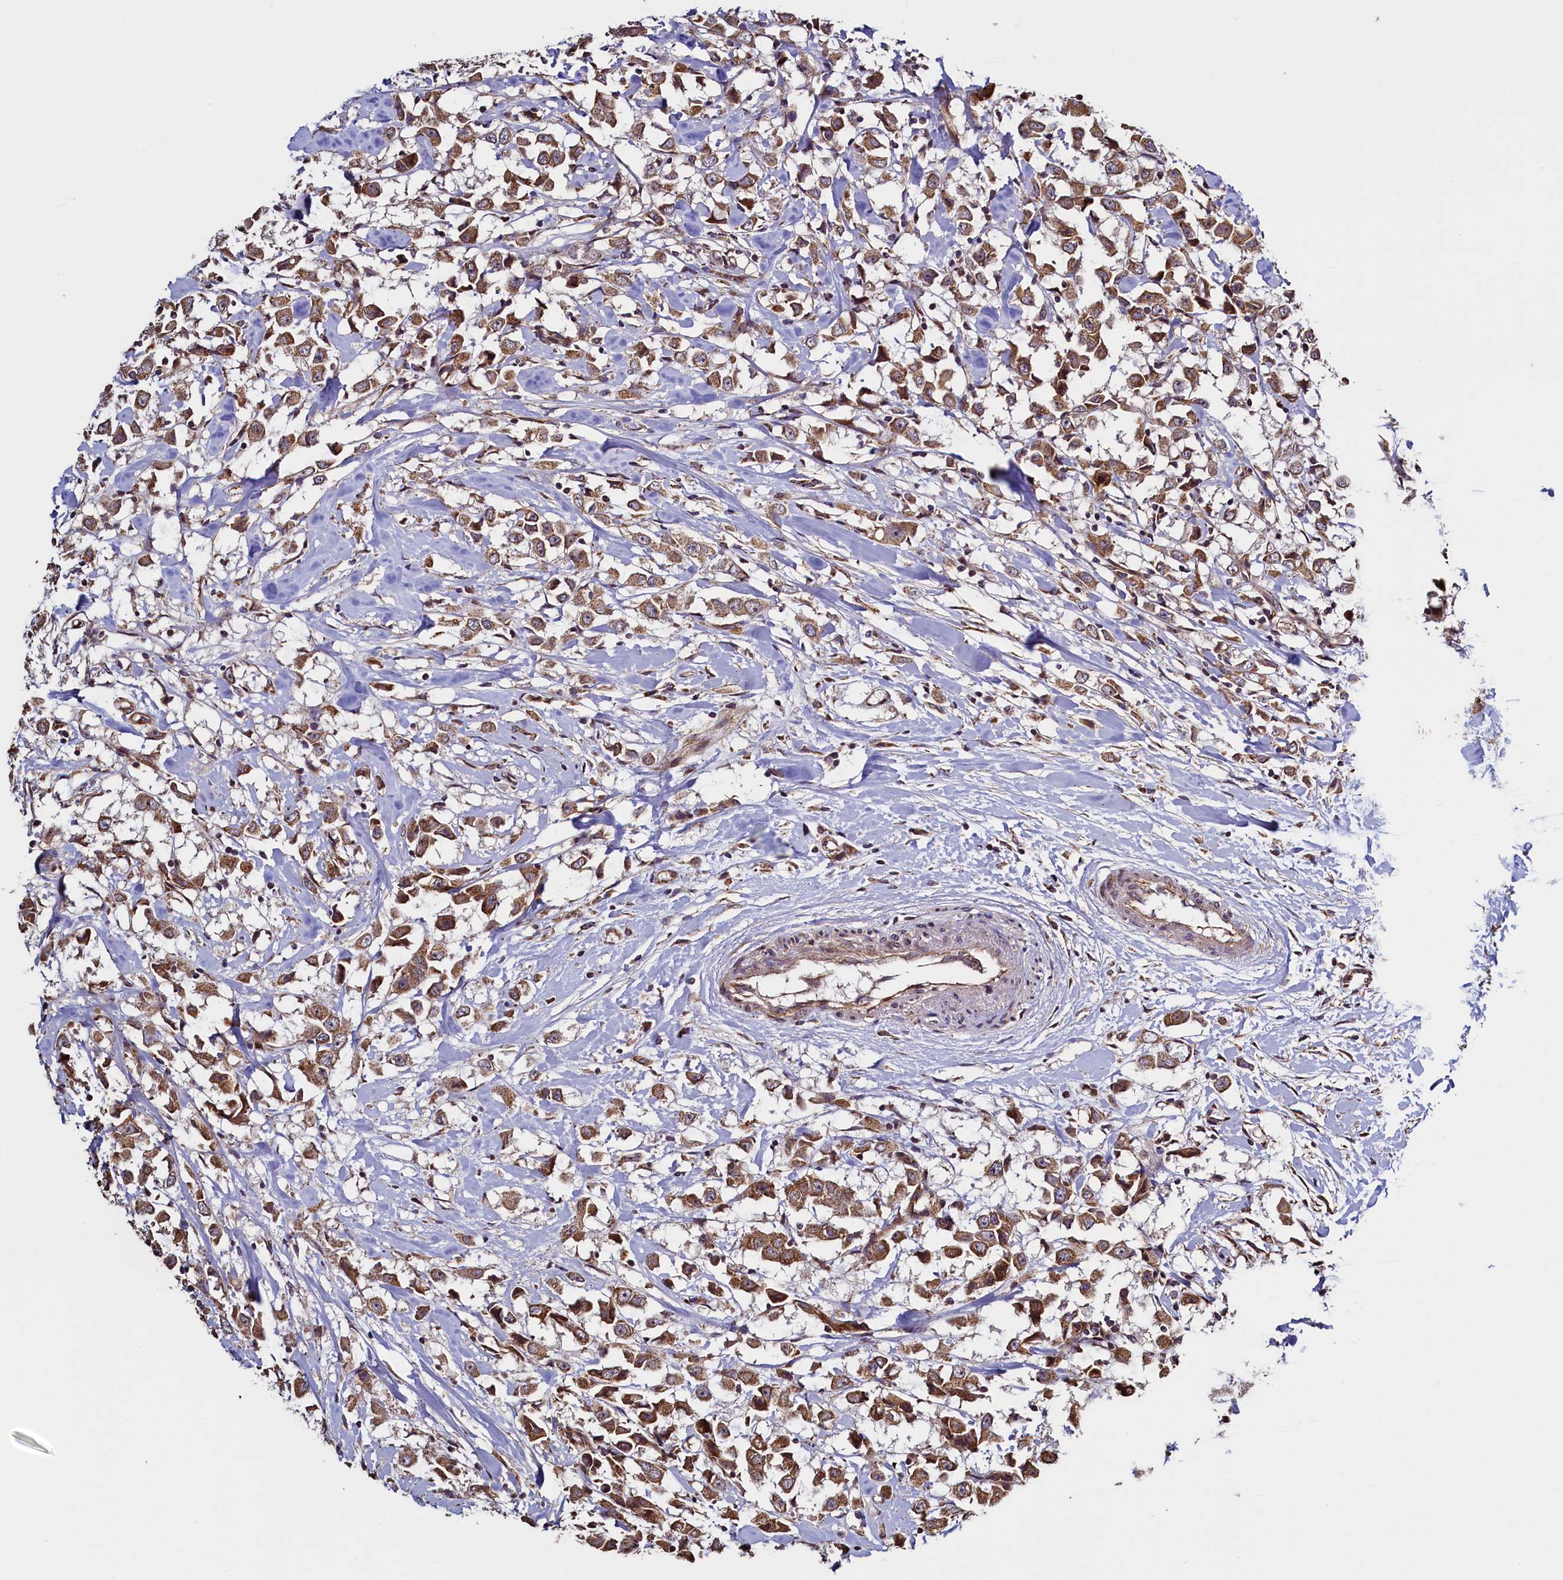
{"staining": {"intensity": "strong", "quantity": ">75%", "location": "cytoplasmic/membranous"}, "tissue": "breast cancer", "cell_type": "Tumor cells", "image_type": "cancer", "snomed": [{"axis": "morphology", "description": "Duct carcinoma"}, {"axis": "topography", "description": "Breast"}], "caption": "A photomicrograph of breast intraductal carcinoma stained for a protein displays strong cytoplasmic/membranous brown staining in tumor cells. The protein of interest is shown in brown color, while the nuclei are stained blue.", "gene": "RBFA", "patient": {"sex": "female", "age": 61}}